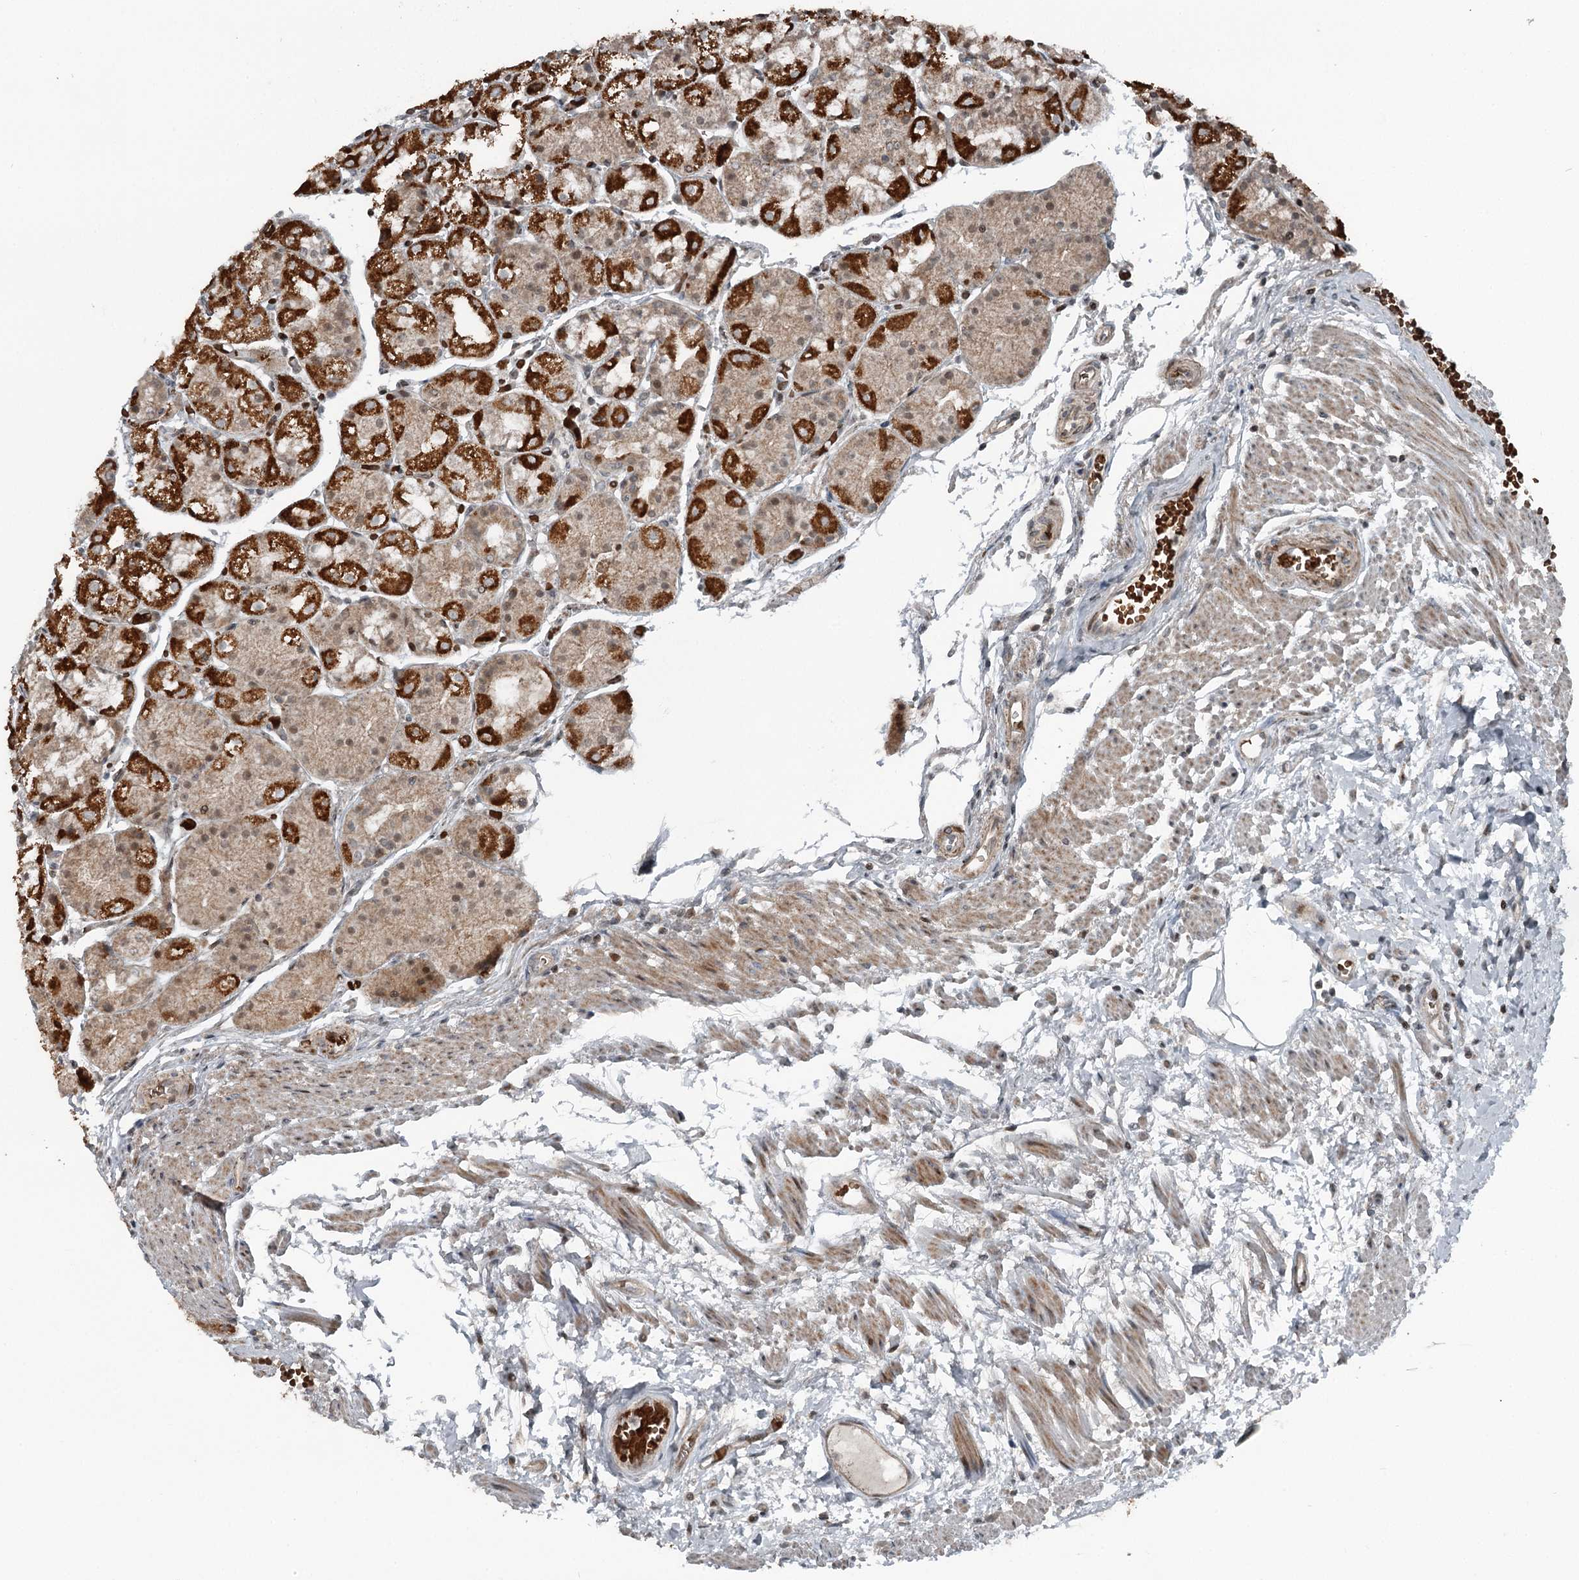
{"staining": {"intensity": "strong", "quantity": "25%-75%", "location": "cytoplasmic/membranous"}, "tissue": "stomach", "cell_type": "Glandular cells", "image_type": "normal", "snomed": [{"axis": "morphology", "description": "Normal tissue, NOS"}, {"axis": "topography", "description": "Stomach, upper"}], "caption": "Immunohistochemistry staining of normal stomach, which demonstrates high levels of strong cytoplasmic/membranous positivity in approximately 25%-75% of glandular cells indicating strong cytoplasmic/membranous protein positivity. The staining was performed using DAB (brown) for protein detection and nuclei were counterstained in hematoxylin (blue).", "gene": "RASSF8", "patient": {"sex": "male", "age": 72}}